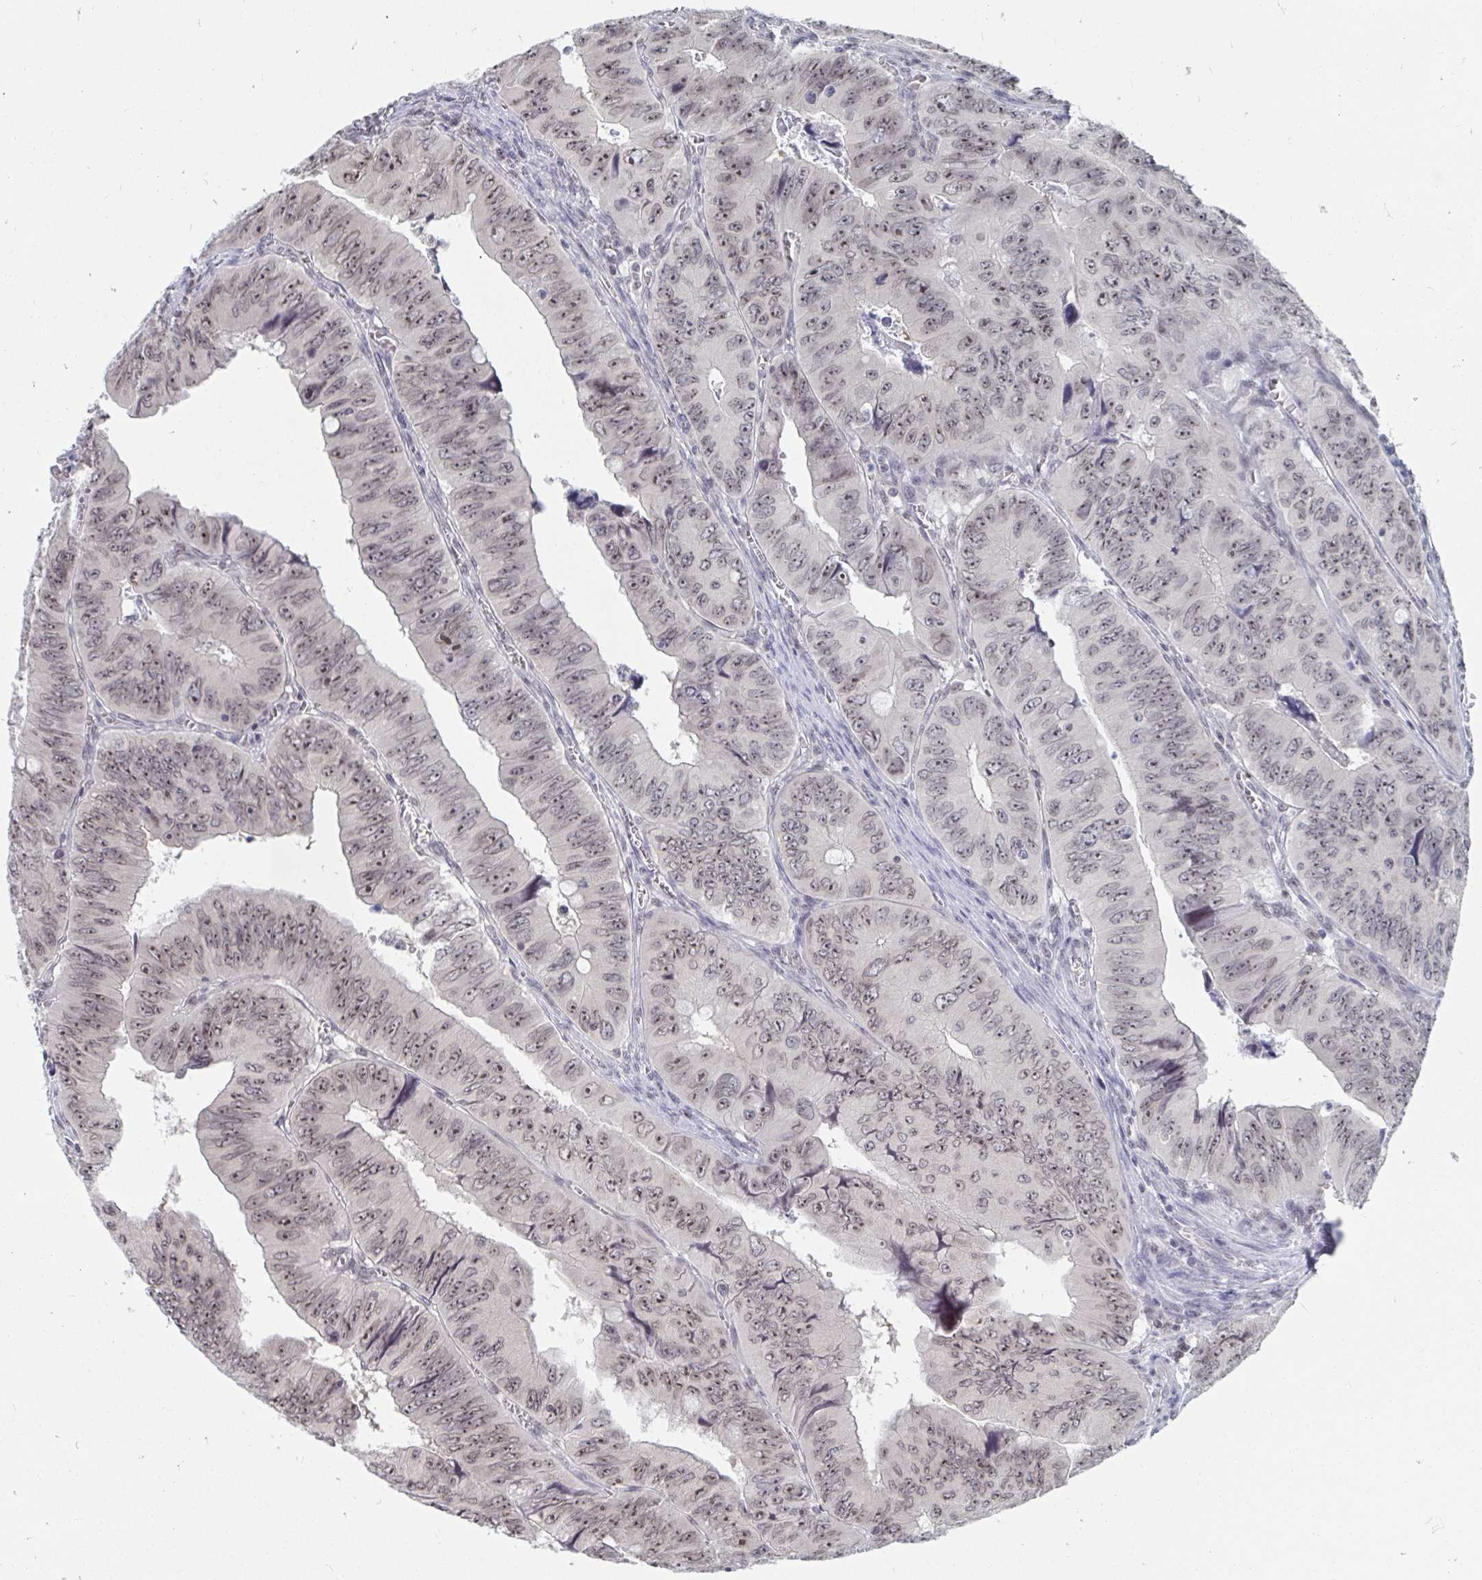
{"staining": {"intensity": "weak", "quantity": ">75%", "location": "nuclear"}, "tissue": "colorectal cancer", "cell_type": "Tumor cells", "image_type": "cancer", "snomed": [{"axis": "morphology", "description": "Adenocarcinoma, NOS"}, {"axis": "topography", "description": "Colon"}], "caption": "A low amount of weak nuclear positivity is identified in about >75% of tumor cells in colorectal cancer (adenocarcinoma) tissue.", "gene": "TRIP12", "patient": {"sex": "female", "age": 84}}